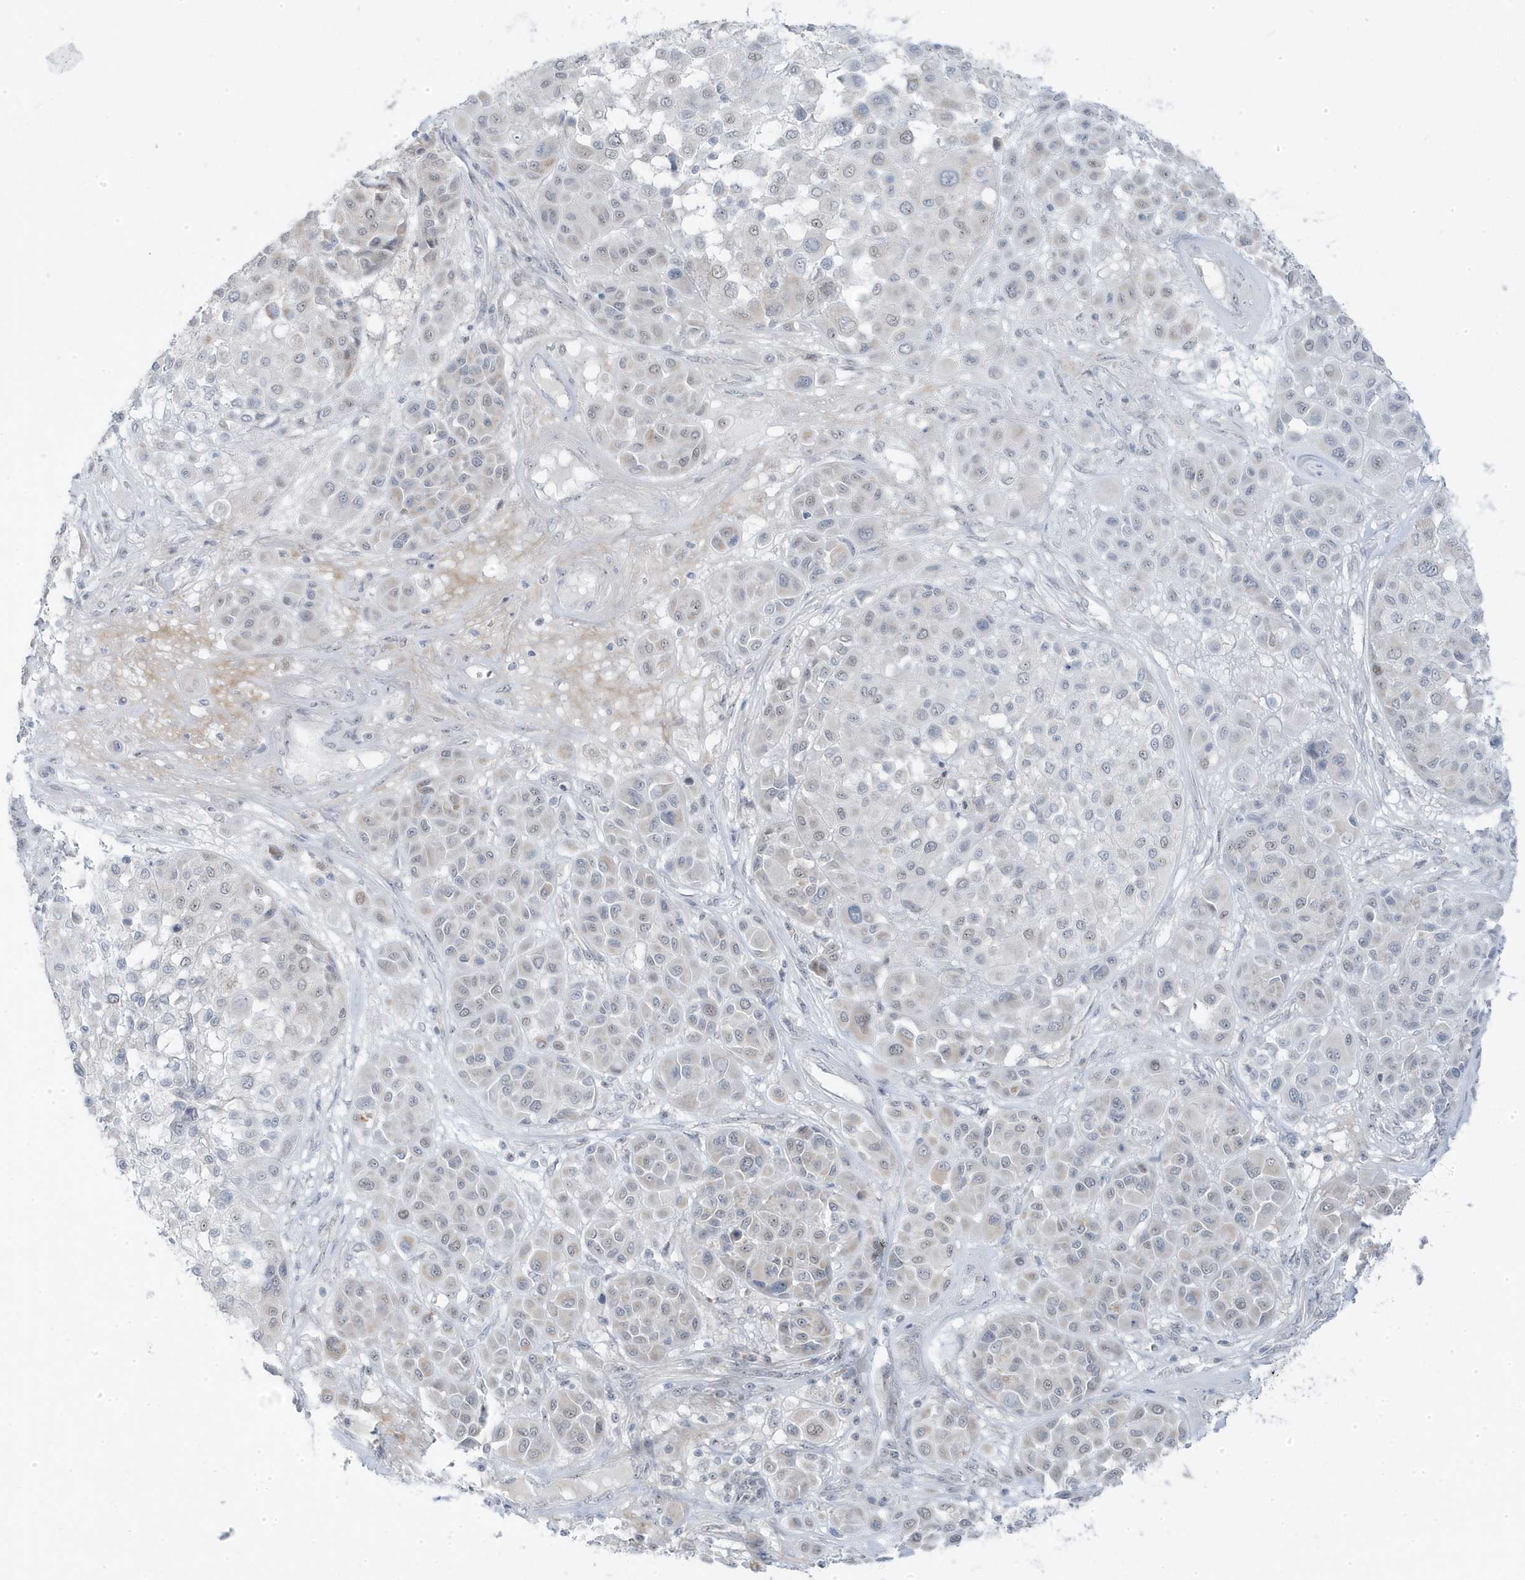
{"staining": {"intensity": "negative", "quantity": "none", "location": "none"}, "tissue": "melanoma", "cell_type": "Tumor cells", "image_type": "cancer", "snomed": [{"axis": "morphology", "description": "Malignant melanoma, Metastatic site"}, {"axis": "topography", "description": "Soft tissue"}], "caption": "This is an immunohistochemistry (IHC) photomicrograph of malignant melanoma (metastatic site). There is no staining in tumor cells.", "gene": "TSEN15", "patient": {"sex": "male", "age": 41}}